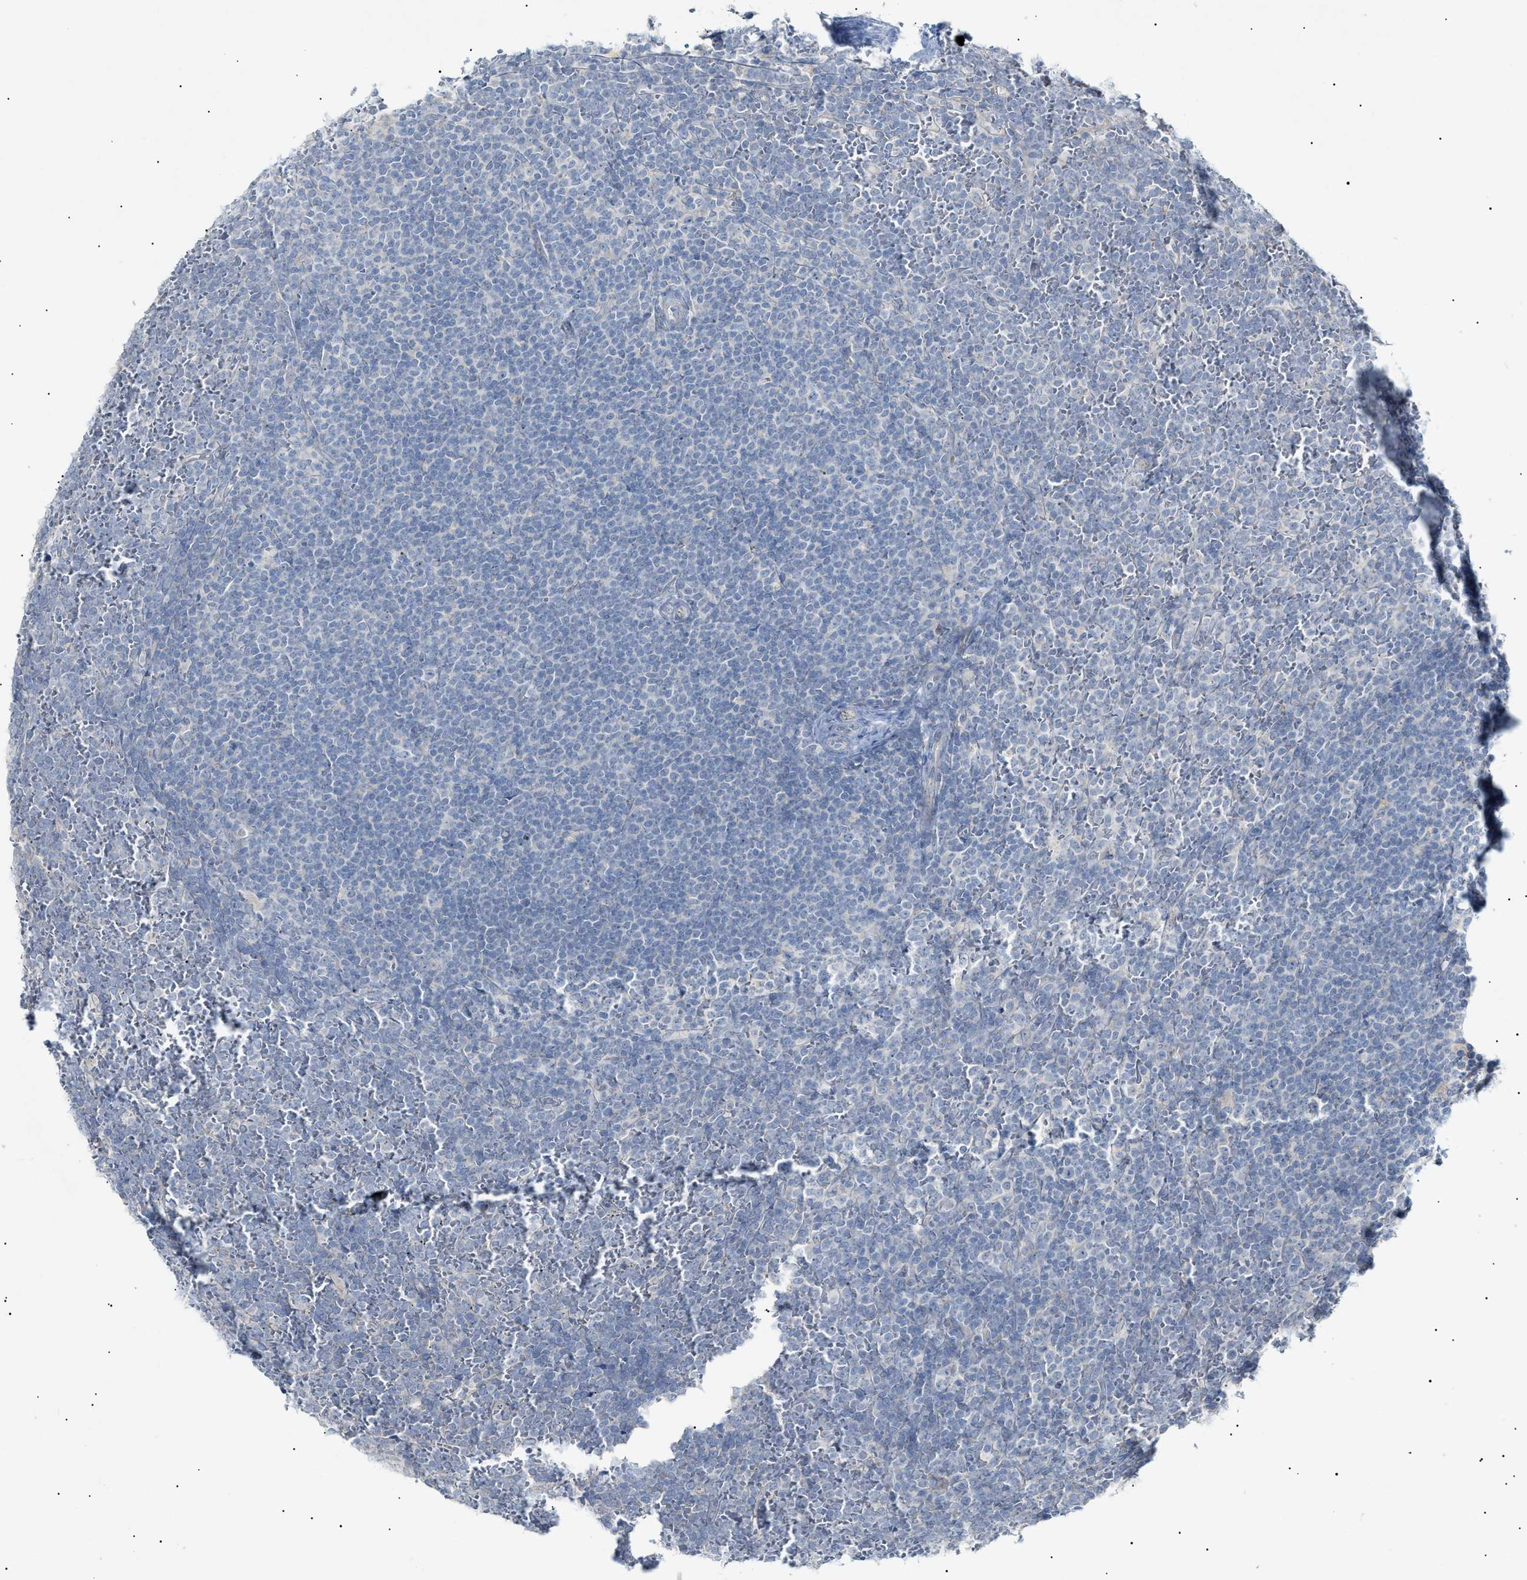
{"staining": {"intensity": "negative", "quantity": "none", "location": "none"}, "tissue": "lymphoma", "cell_type": "Tumor cells", "image_type": "cancer", "snomed": [{"axis": "morphology", "description": "Malignant lymphoma, non-Hodgkin's type, Low grade"}, {"axis": "topography", "description": "Spleen"}], "caption": "Immunohistochemical staining of human lymphoma shows no significant positivity in tumor cells.", "gene": "SLC25A31", "patient": {"sex": "female", "age": 19}}